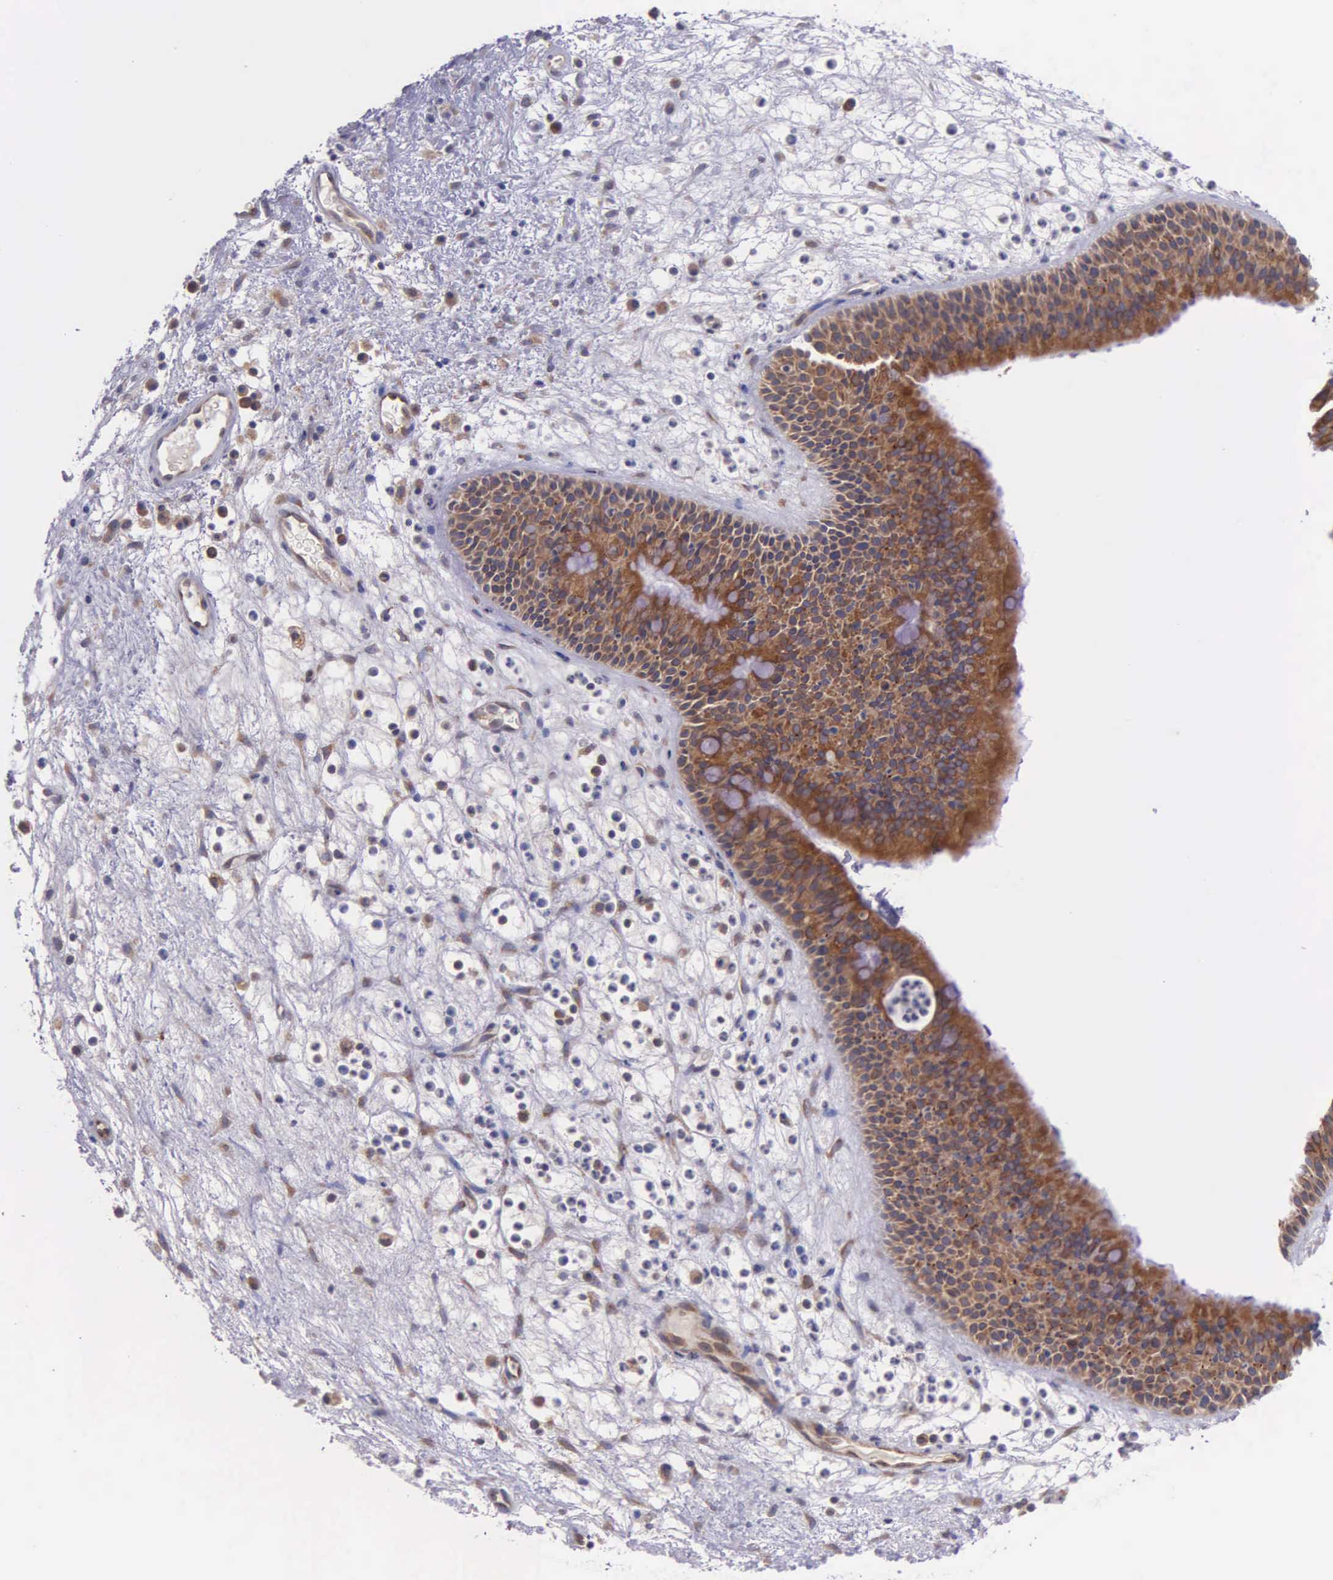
{"staining": {"intensity": "strong", "quantity": ">75%", "location": "cytoplasmic/membranous"}, "tissue": "nasopharynx", "cell_type": "Respiratory epithelial cells", "image_type": "normal", "snomed": [{"axis": "morphology", "description": "Normal tissue, NOS"}, {"axis": "topography", "description": "Nasopharynx"}], "caption": "This photomicrograph shows IHC staining of unremarkable nasopharynx, with high strong cytoplasmic/membranous staining in about >75% of respiratory epithelial cells.", "gene": "NSDHL", "patient": {"sex": "male", "age": 63}}